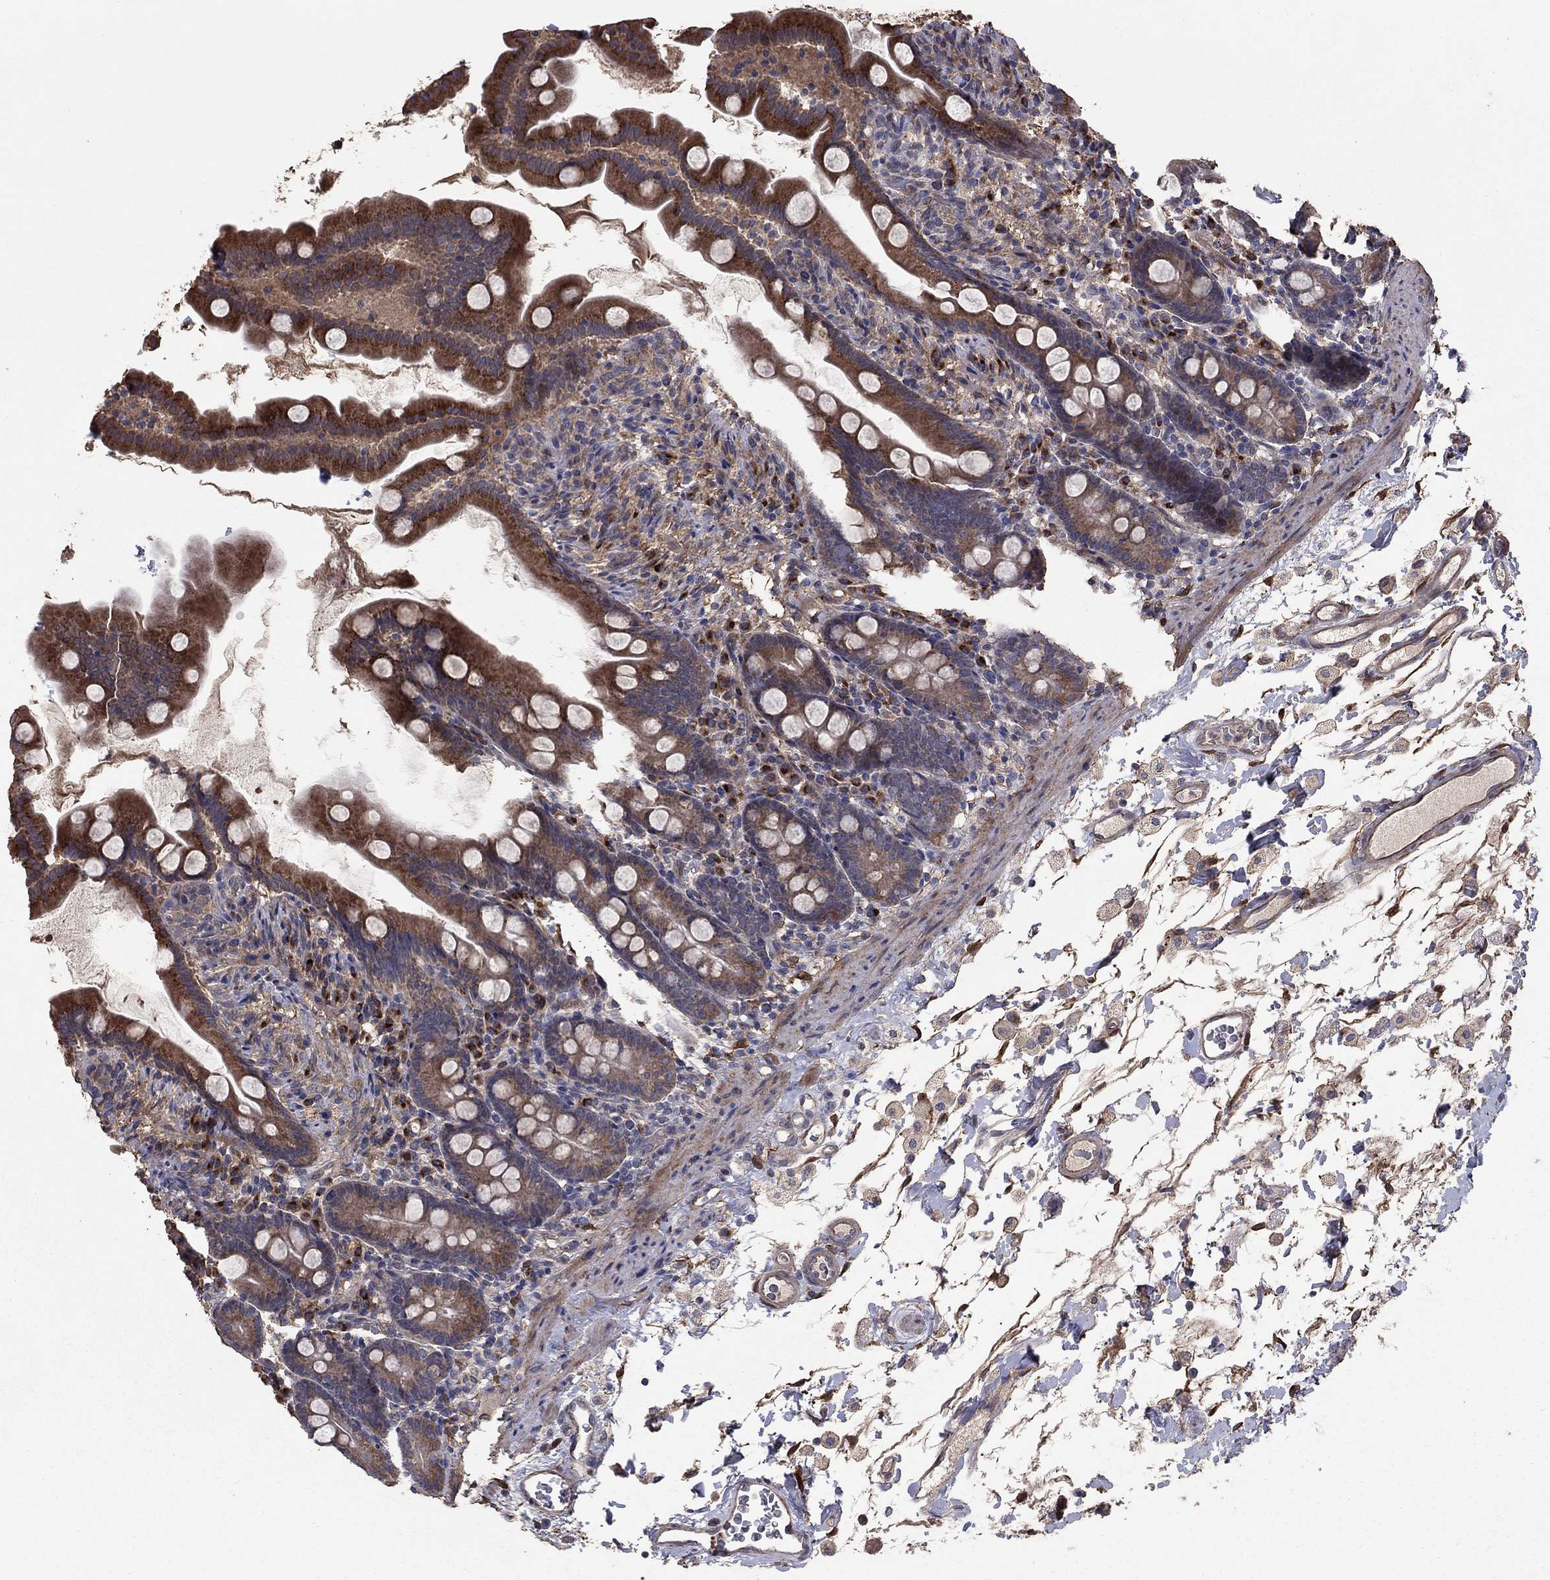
{"staining": {"intensity": "moderate", "quantity": ">75%", "location": "cytoplasmic/membranous"}, "tissue": "small intestine", "cell_type": "Glandular cells", "image_type": "normal", "snomed": [{"axis": "morphology", "description": "Normal tissue, NOS"}, {"axis": "topography", "description": "Small intestine"}], "caption": "This image demonstrates IHC staining of benign small intestine, with medium moderate cytoplasmic/membranous expression in about >75% of glandular cells.", "gene": "FLT4", "patient": {"sex": "female", "age": 44}}